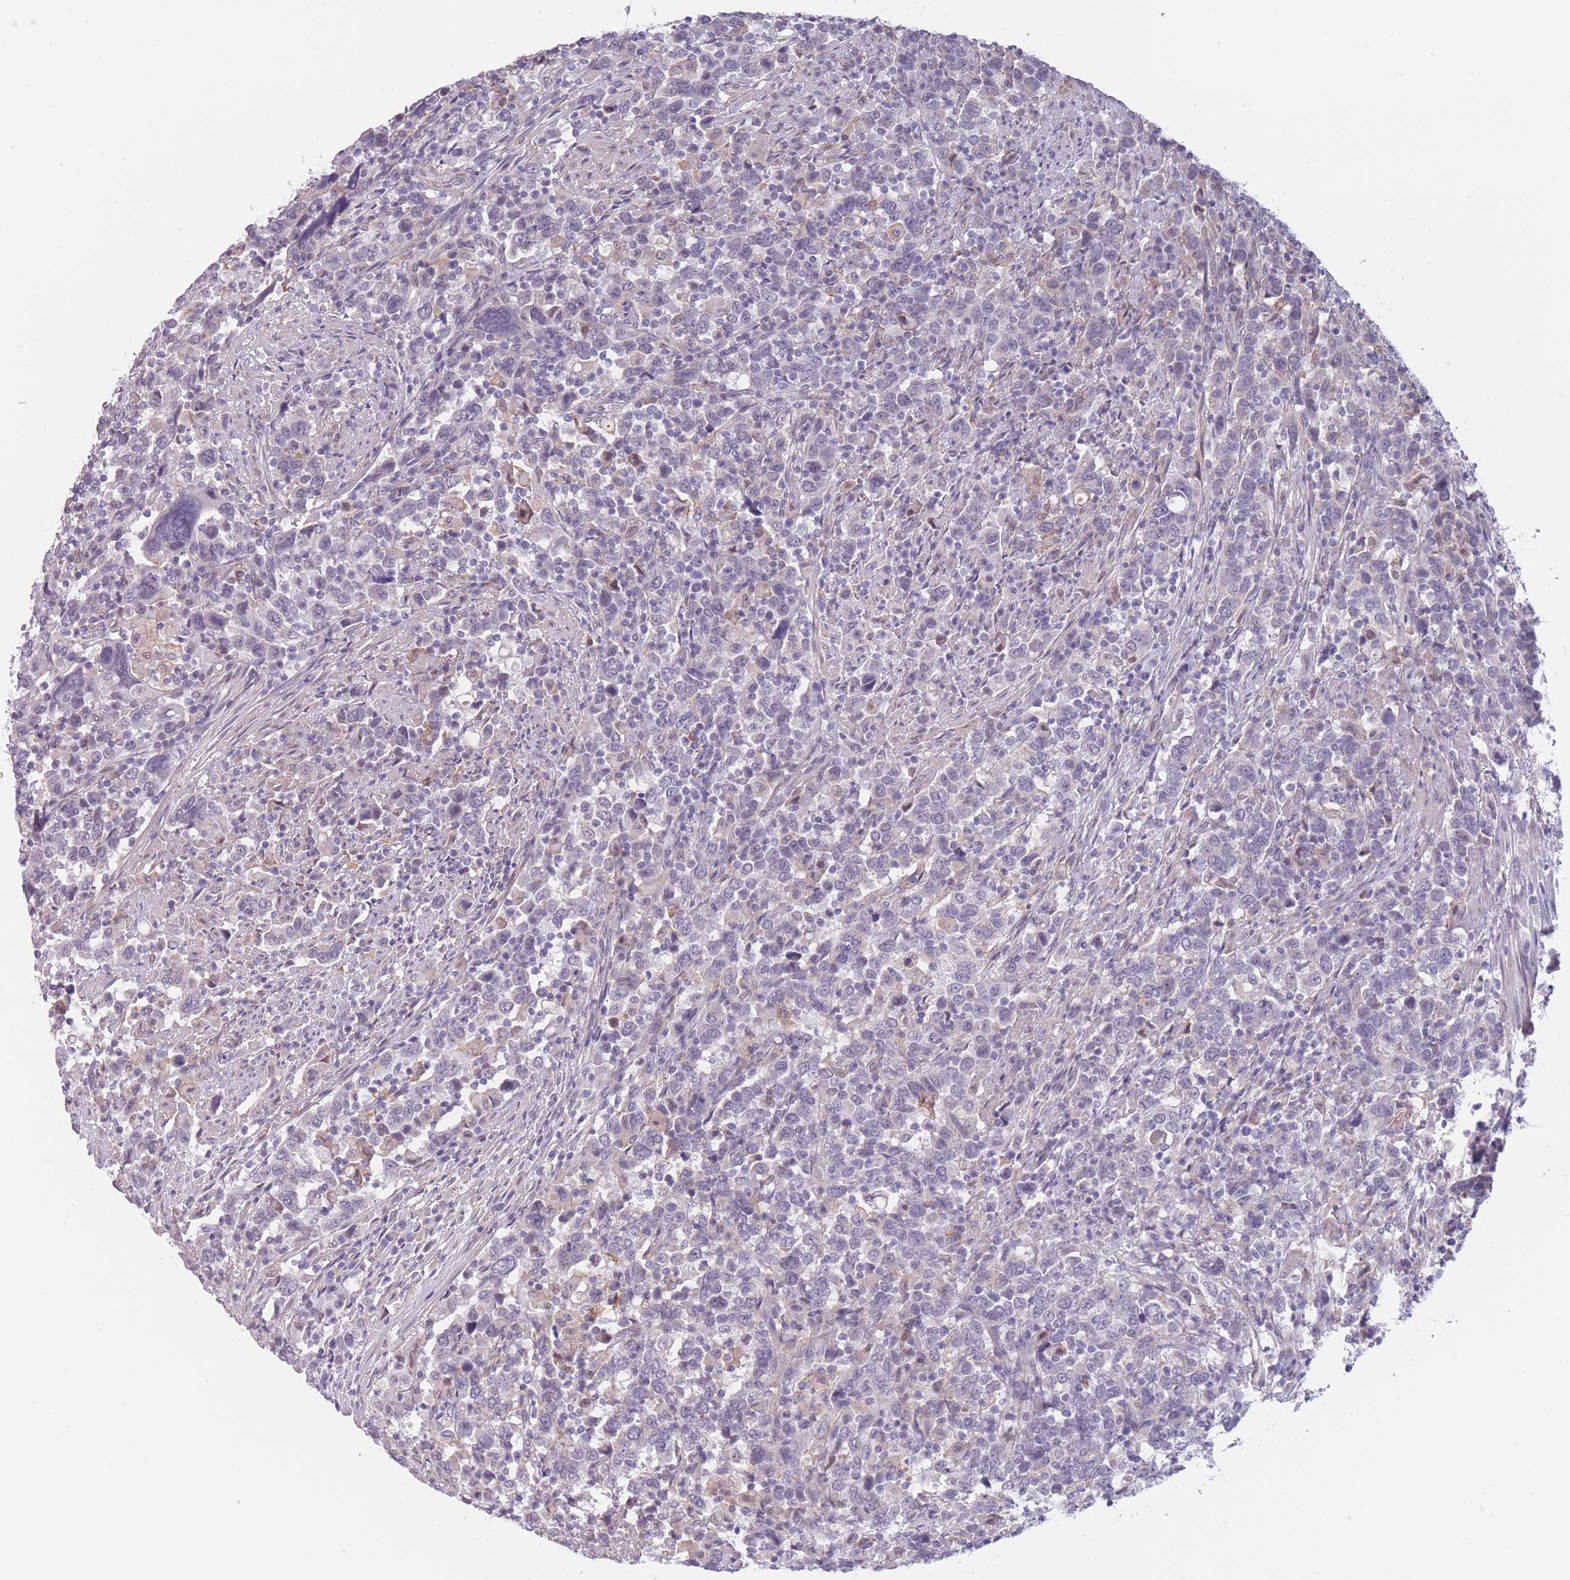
{"staining": {"intensity": "negative", "quantity": "none", "location": "none"}, "tissue": "urothelial cancer", "cell_type": "Tumor cells", "image_type": "cancer", "snomed": [{"axis": "morphology", "description": "Urothelial carcinoma, High grade"}, {"axis": "topography", "description": "Urinary bladder"}], "caption": "There is no significant staining in tumor cells of urothelial cancer.", "gene": "PODXL", "patient": {"sex": "male", "age": 61}}